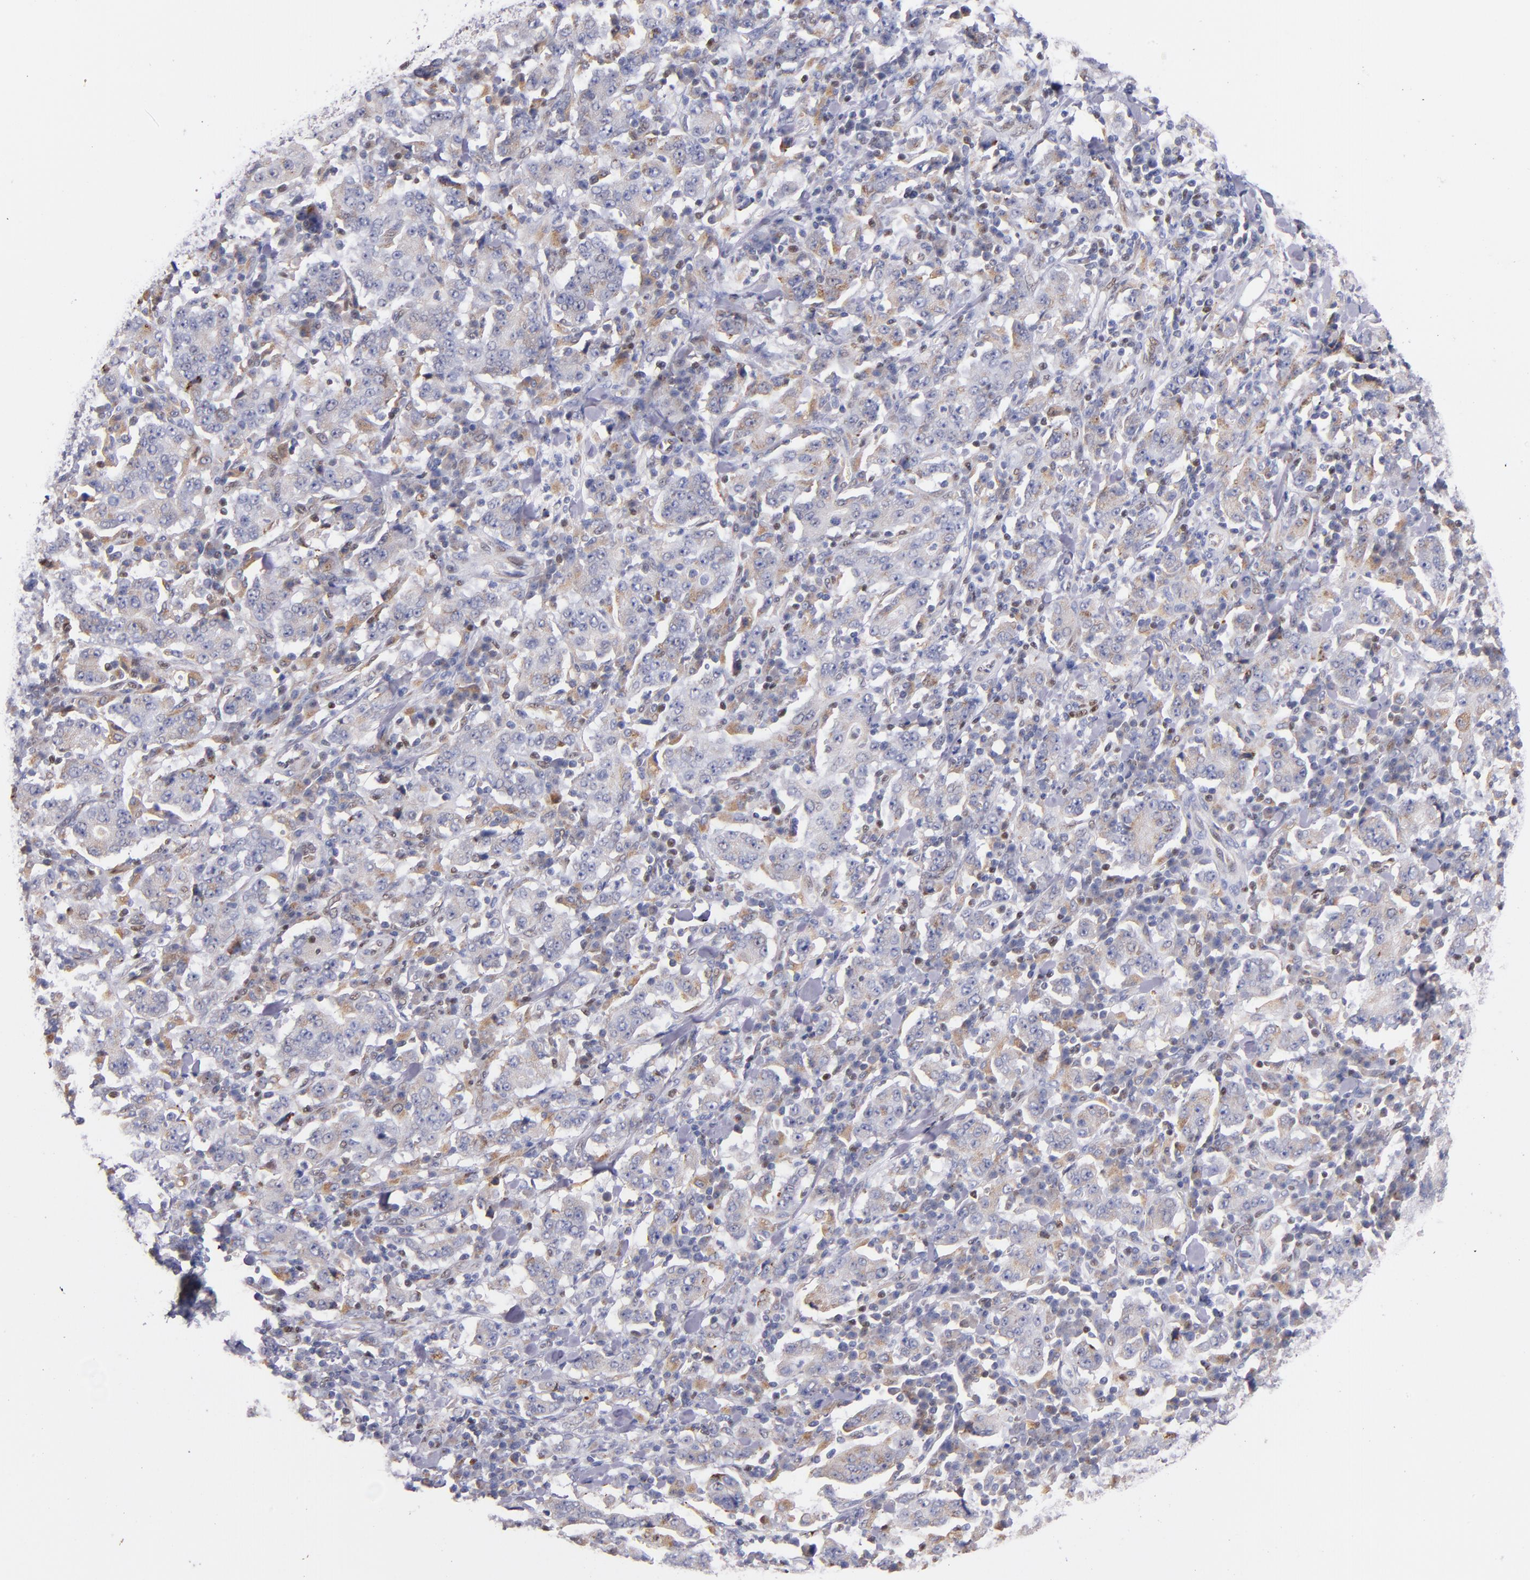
{"staining": {"intensity": "weak", "quantity": "<25%", "location": "cytoplasmic/membranous"}, "tissue": "stomach cancer", "cell_type": "Tumor cells", "image_type": "cancer", "snomed": [{"axis": "morphology", "description": "Normal tissue, NOS"}, {"axis": "morphology", "description": "Adenocarcinoma, NOS"}, {"axis": "topography", "description": "Stomach, upper"}, {"axis": "topography", "description": "Stomach"}], "caption": "Immunohistochemistry (IHC) image of neoplastic tissue: stomach adenocarcinoma stained with DAB demonstrates no significant protein staining in tumor cells.", "gene": "SRF", "patient": {"sex": "male", "age": 59}}